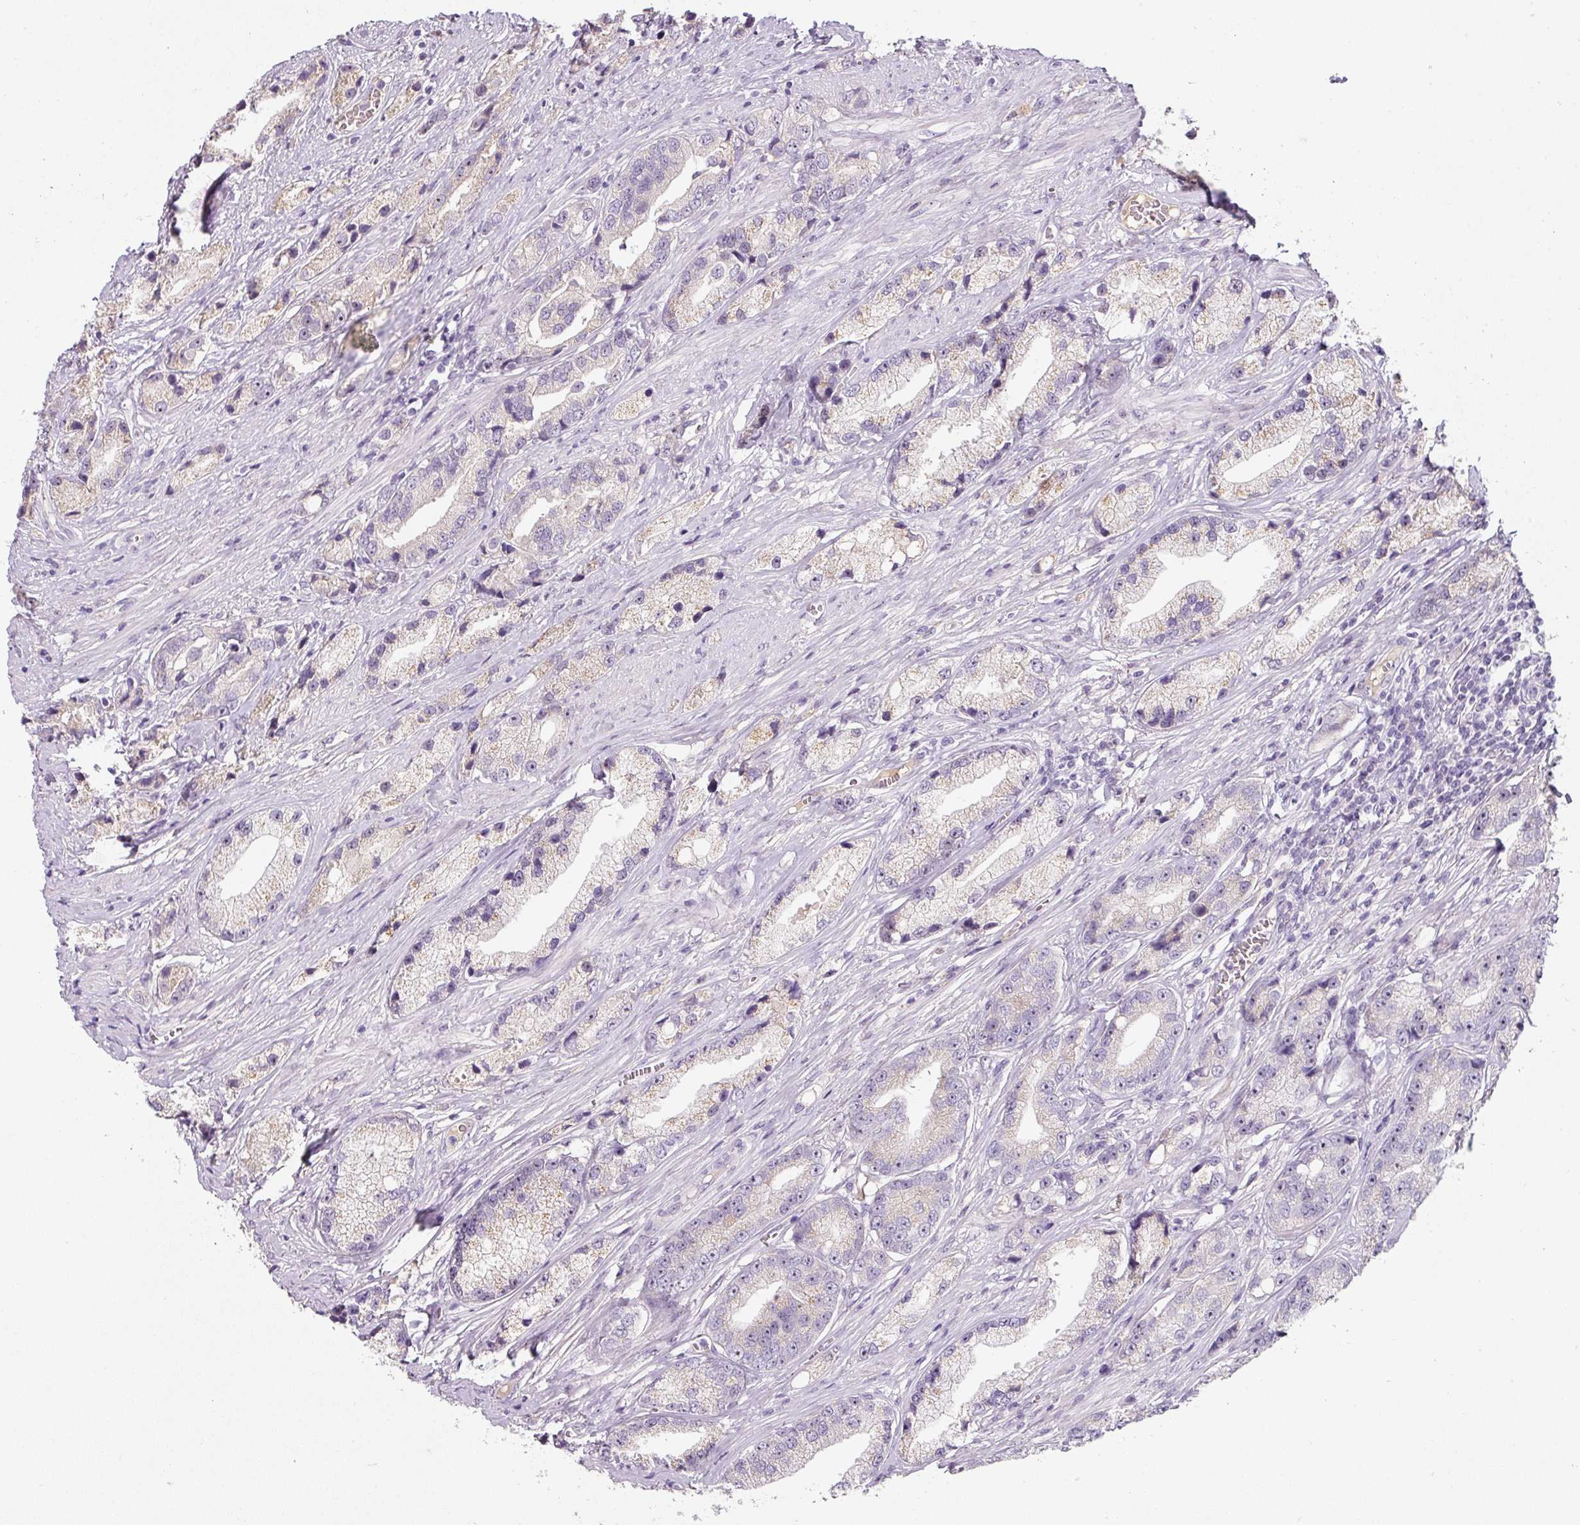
{"staining": {"intensity": "negative", "quantity": "none", "location": "none"}, "tissue": "prostate cancer", "cell_type": "Tumor cells", "image_type": "cancer", "snomed": [{"axis": "morphology", "description": "Adenocarcinoma, High grade"}, {"axis": "topography", "description": "Prostate"}], "caption": "The histopathology image reveals no significant positivity in tumor cells of prostate cancer.", "gene": "TMEM37", "patient": {"sex": "male", "age": 74}}